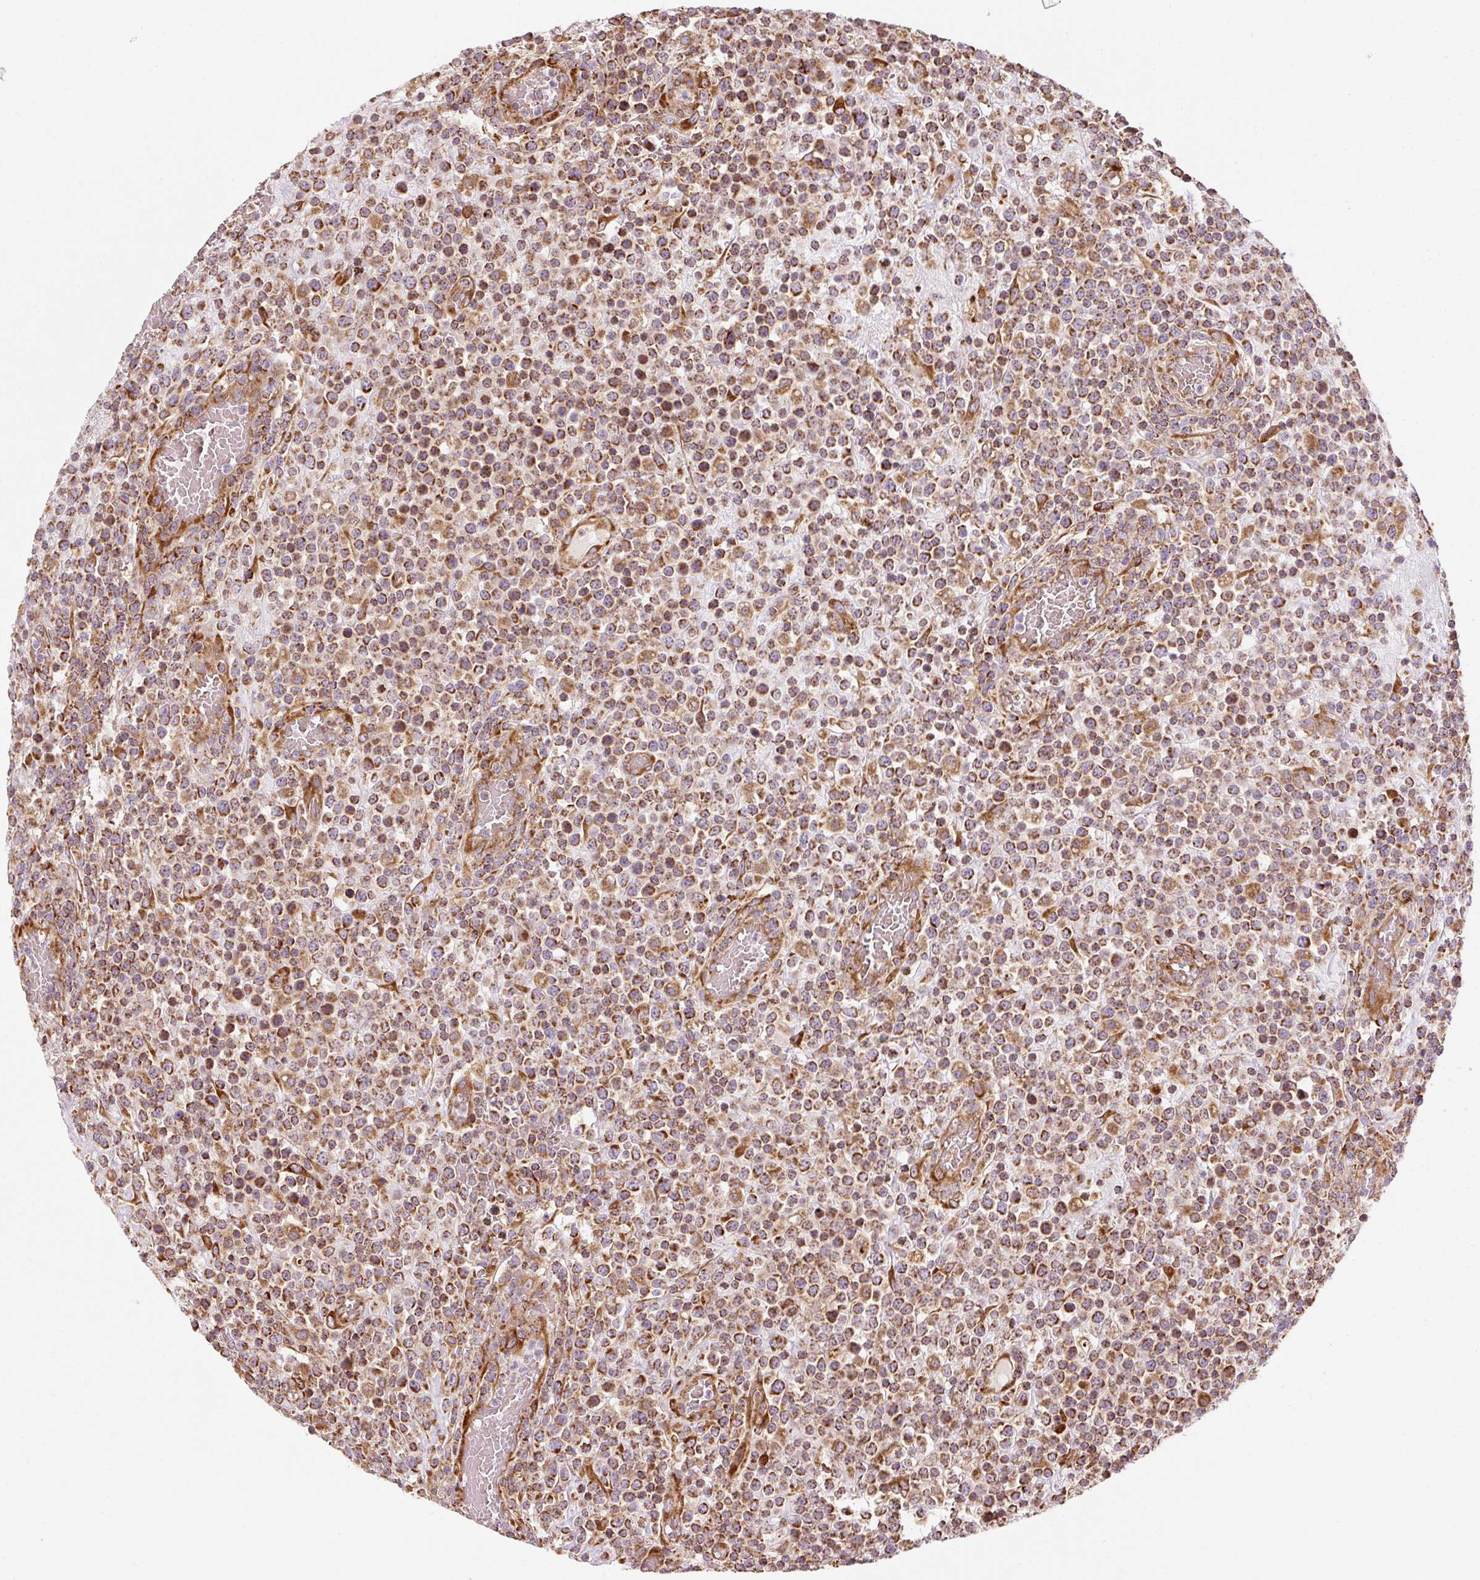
{"staining": {"intensity": "strong", "quantity": ">75%", "location": "cytoplasmic/membranous"}, "tissue": "lymphoma", "cell_type": "Tumor cells", "image_type": "cancer", "snomed": [{"axis": "morphology", "description": "Malignant lymphoma, non-Hodgkin's type, High grade"}, {"axis": "topography", "description": "Colon"}], "caption": "This micrograph displays lymphoma stained with immunohistochemistry to label a protein in brown. The cytoplasmic/membranous of tumor cells show strong positivity for the protein. Nuclei are counter-stained blue.", "gene": "ISCU", "patient": {"sex": "female", "age": 53}}